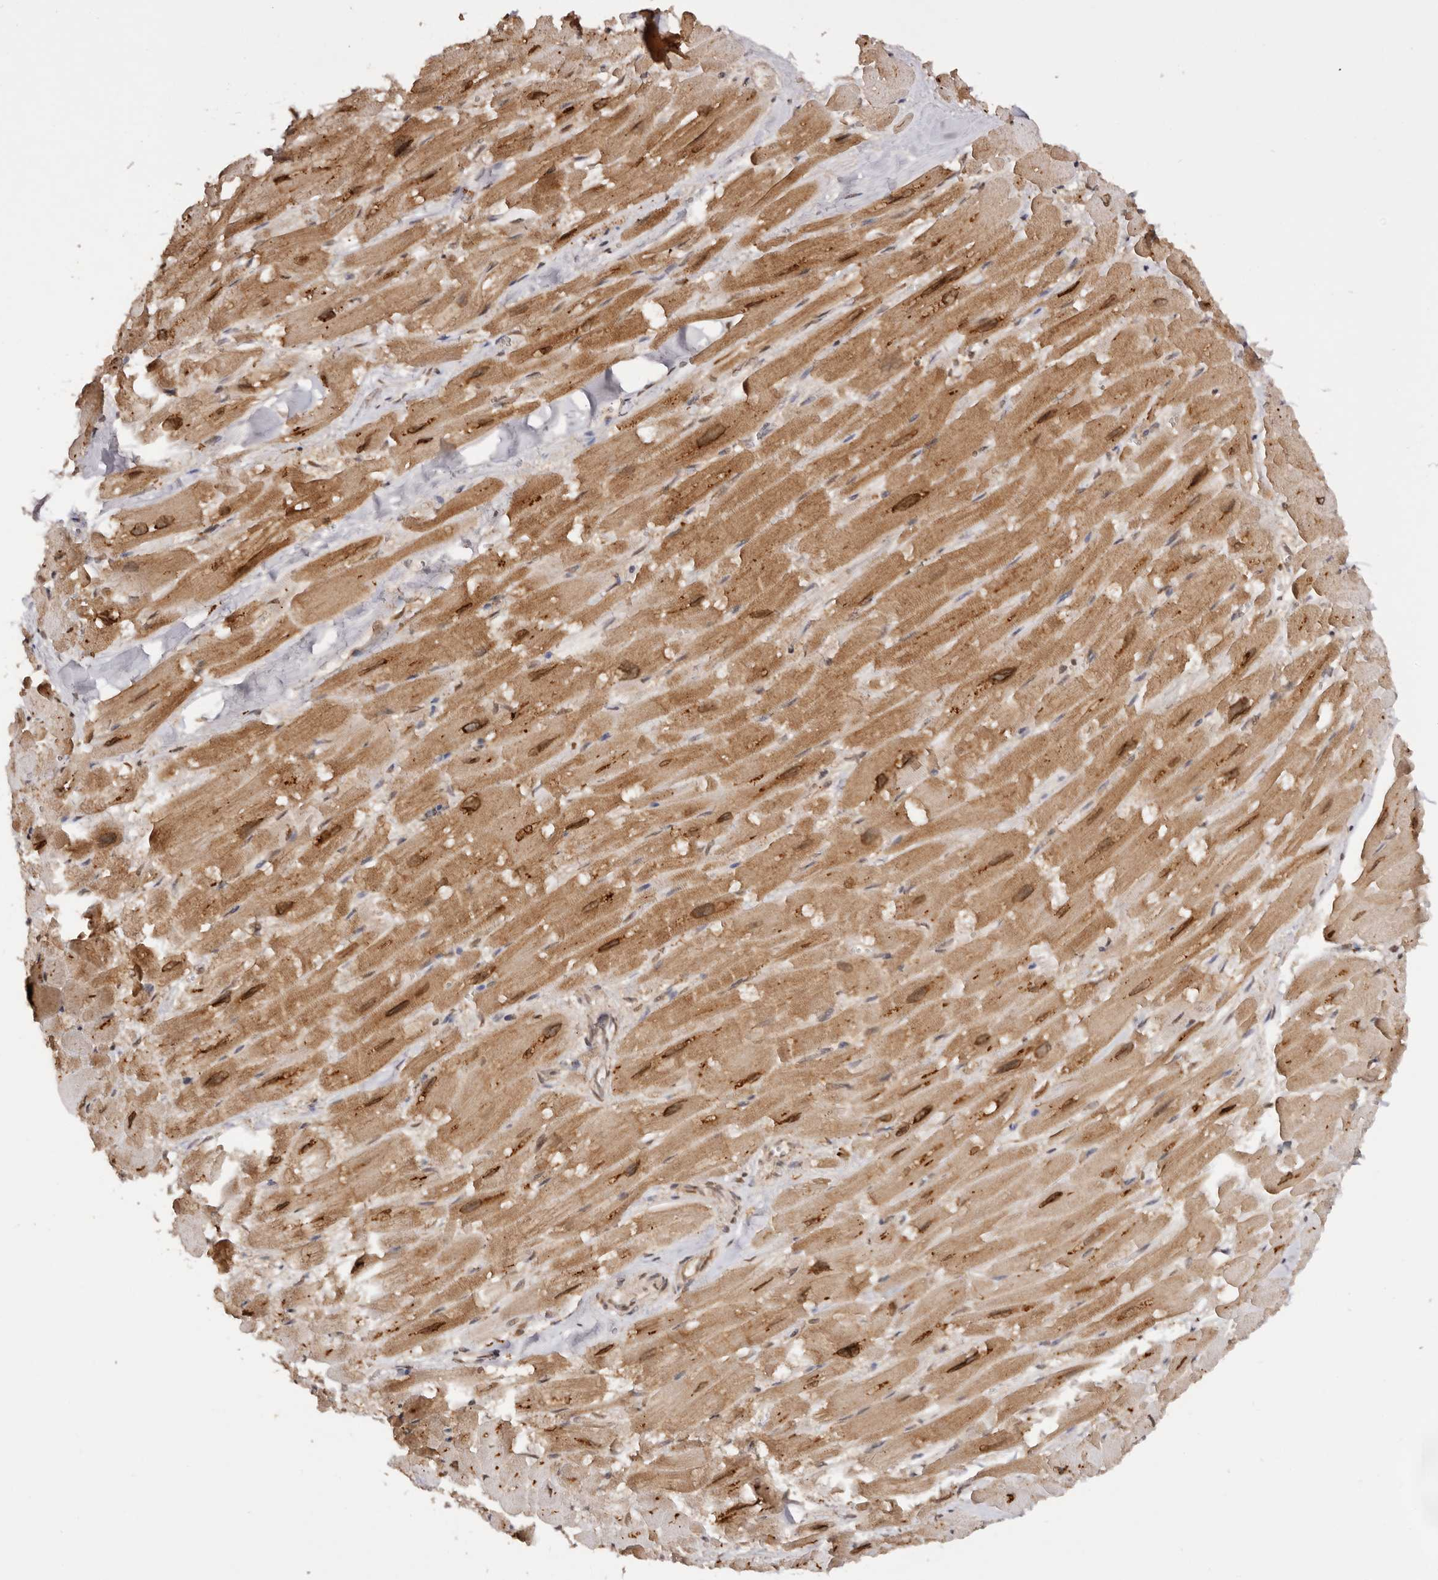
{"staining": {"intensity": "moderate", "quantity": ">75%", "location": "cytoplasmic/membranous,nuclear"}, "tissue": "heart muscle", "cell_type": "Cardiomyocytes", "image_type": "normal", "snomed": [{"axis": "morphology", "description": "Normal tissue, NOS"}, {"axis": "topography", "description": "Heart"}], "caption": "Immunohistochemical staining of benign heart muscle shows medium levels of moderate cytoplasmic/membranous,nuclear staining in about >75% of cardiomyocytes.", "gene": "TARS2", "patient": {"sex": "male", "age": 54}}